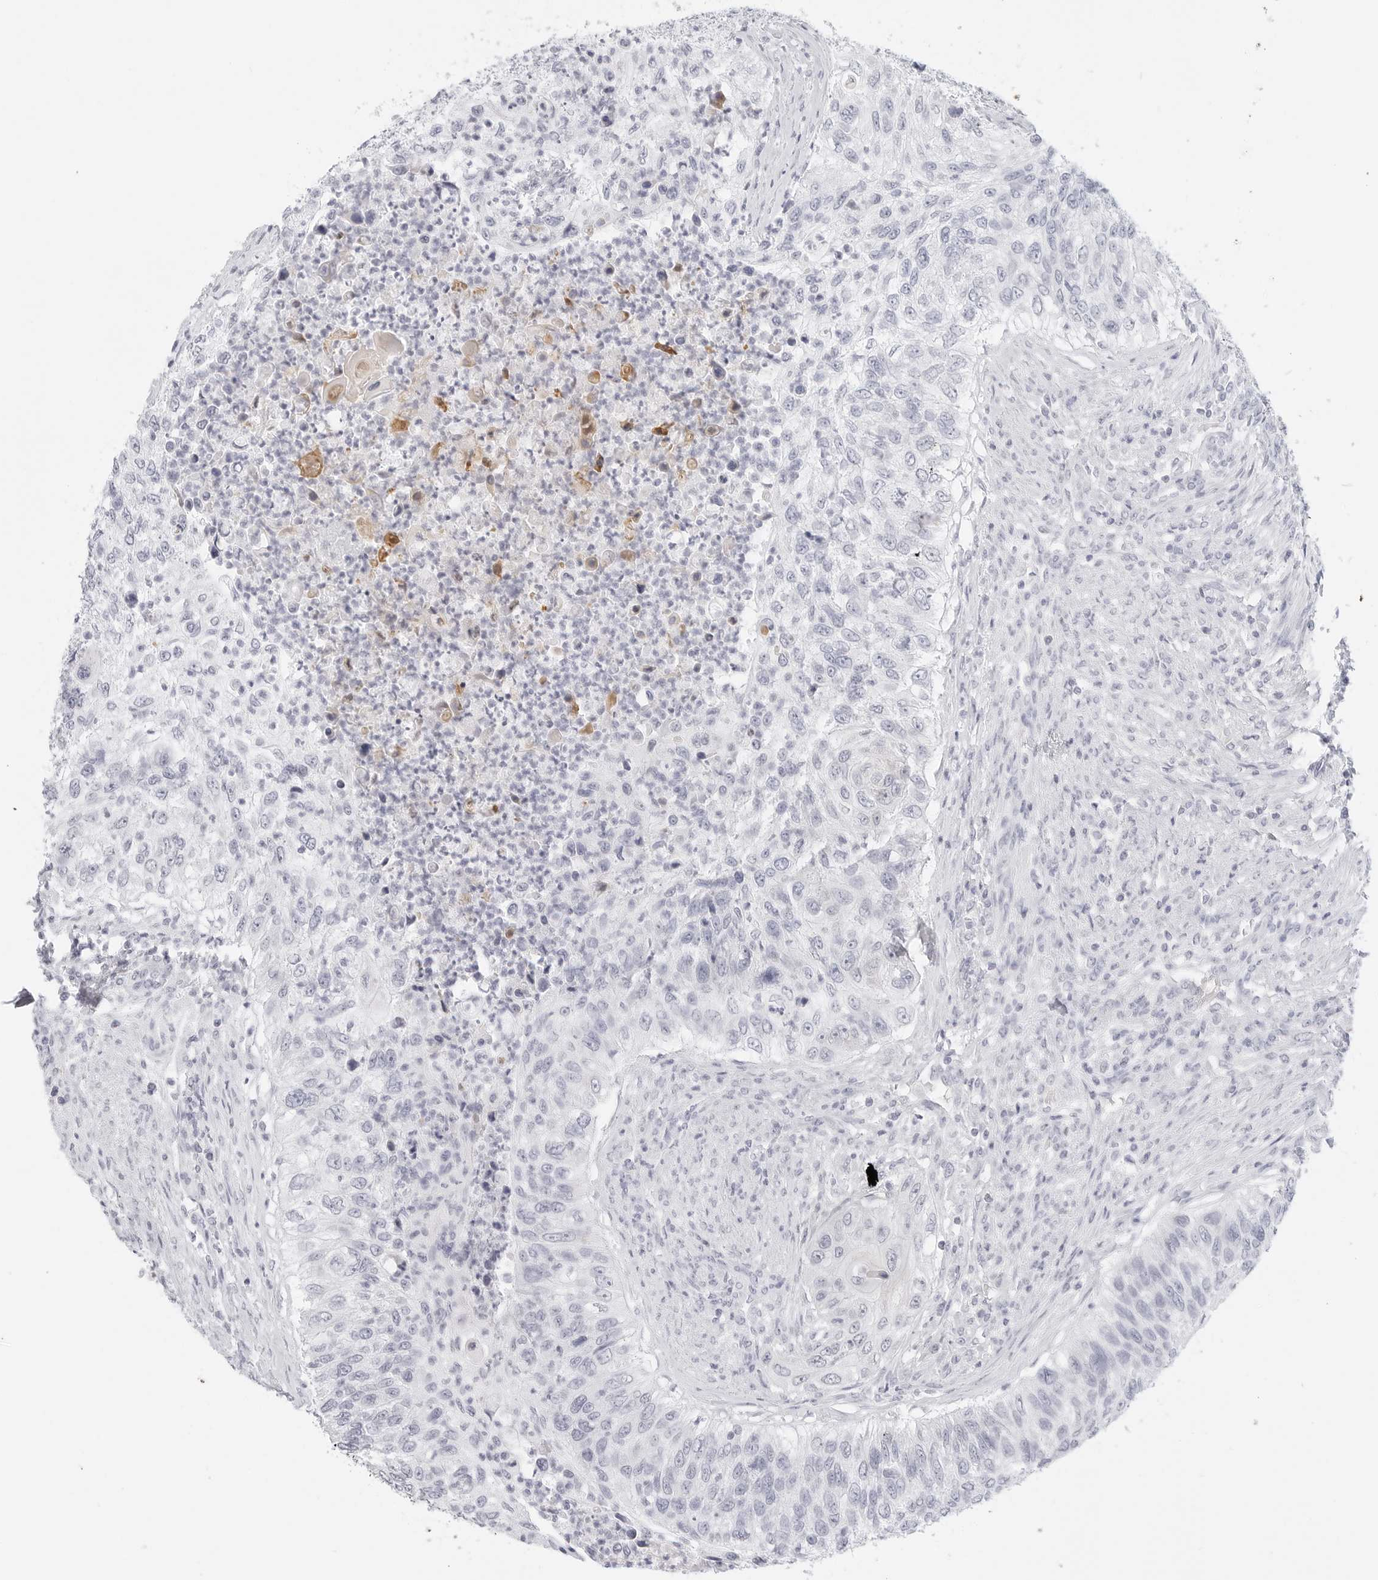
{"staining": {"intensity": "negative", "quantity": "none", "location": "none"}, "tissue": "urothelial cancer", "cell_type": "Tumor cells", "image_type": "cancer", "snomed": [{"axis": "morphology", "description": "Urothelial carcinoma, High grade"}, {"axis": "topography", "description": "Urinary bladder"}], "caption": "An IHC image of high-grade urothelial carcinoma is shown. There is no staining in tumor cells of high-grade urothelial carcinoma.", "gene": "HMGCS2", "patient": {"sex": "female", "age": 60}}